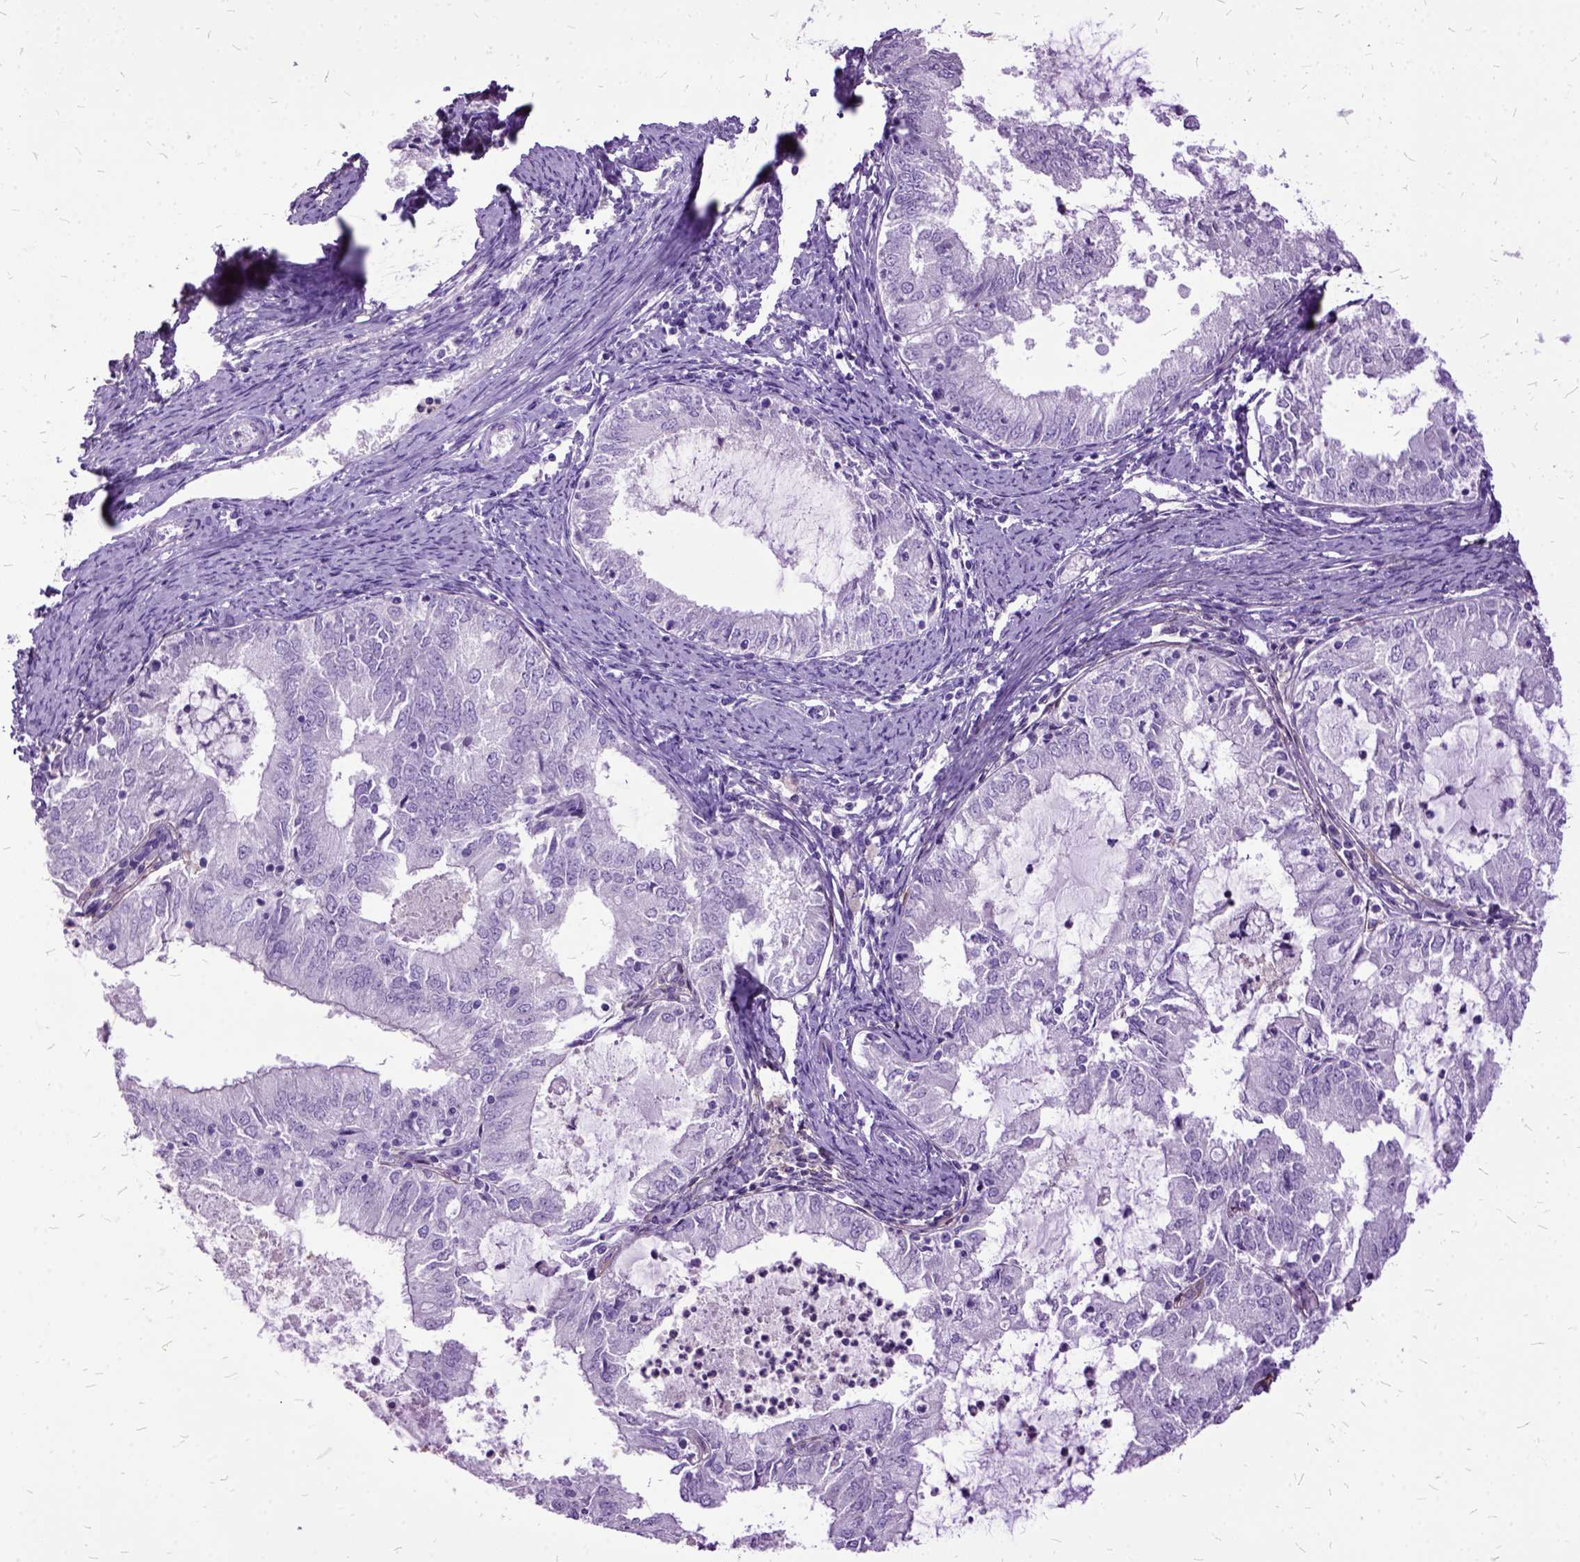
{"staining": {"intensity": "negative", "quantity": "none", "location": "none"}, "tissue": "endometrial cancer", "cell_type": "Tumor cells", "image_type": "cancer", "snomed": [{"axis": "morphology", "description": "Adenocarcinoma, NOS"}, {"axis": "topography", "description": "Endometrium"}], "caption": "Immunohistochemical staining of human endometrial cancer (adenocarcinoma) displays no significant positivity in tumor cells.", "gene": "MME", "patient": {"sex": "female", "age": 57}}